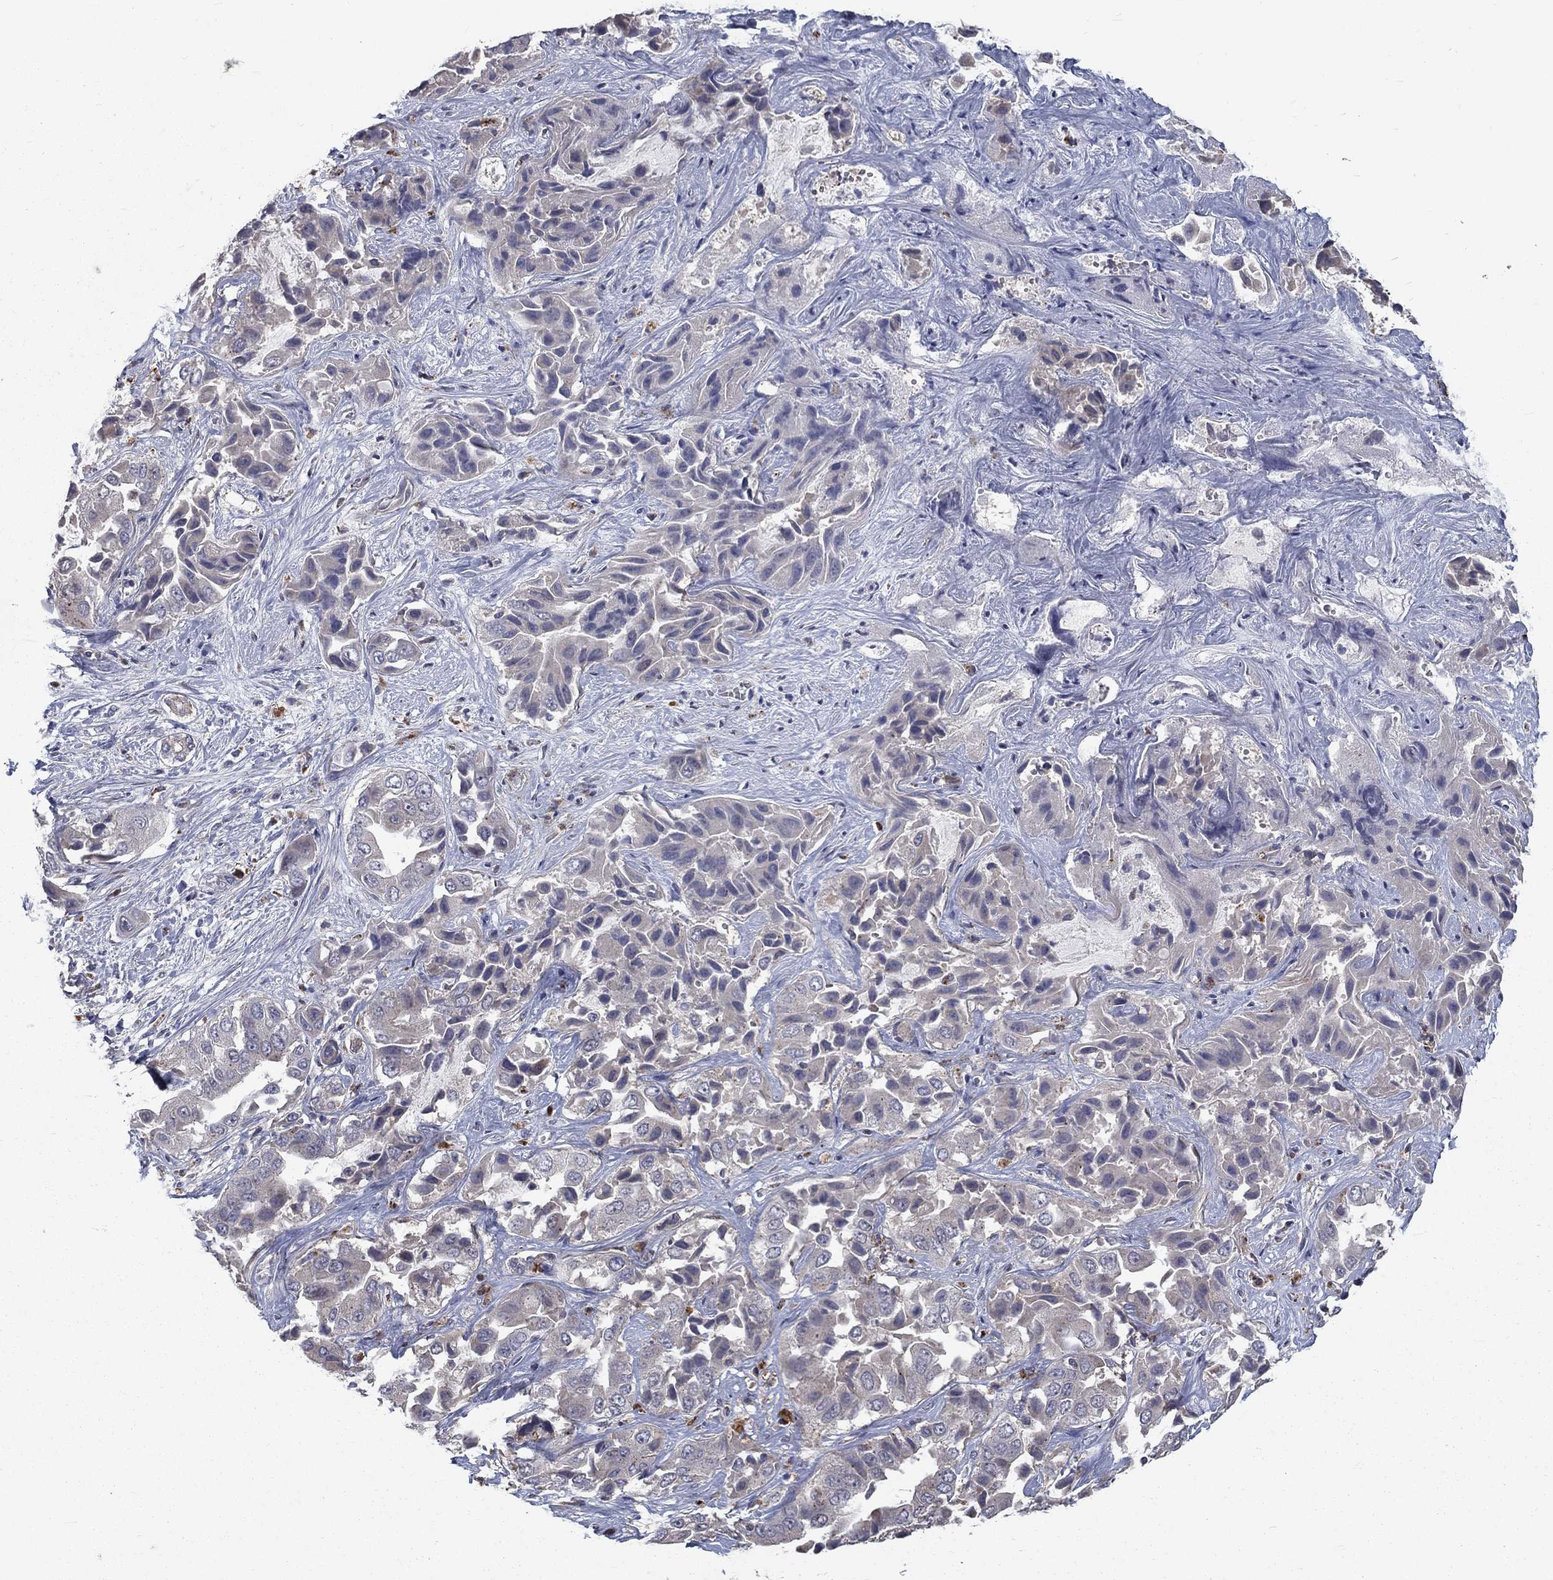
{"staining": {"intensity": "moderate", "quantity": "25%-75%", "location": "cytoplasmic/membranous"}, "tissue": "liver cancer", "cell_type": "Tumor cells", "image_type": "cancer", "snomed": [{"axis": "morphology", "description": "Cholangiocarcinoma"}, {"axis": "topography", "description": "Liver"}], "caption": "Immunohistochemistry (IHC) of cholangiocarcinoma (liver) displays medium levels of moderate cytoplasmic/membranous expression in approximately 25%-75% of tumor cells.", "gene": "FAM3B", "patient": {"sex": "female", "age": 52}}